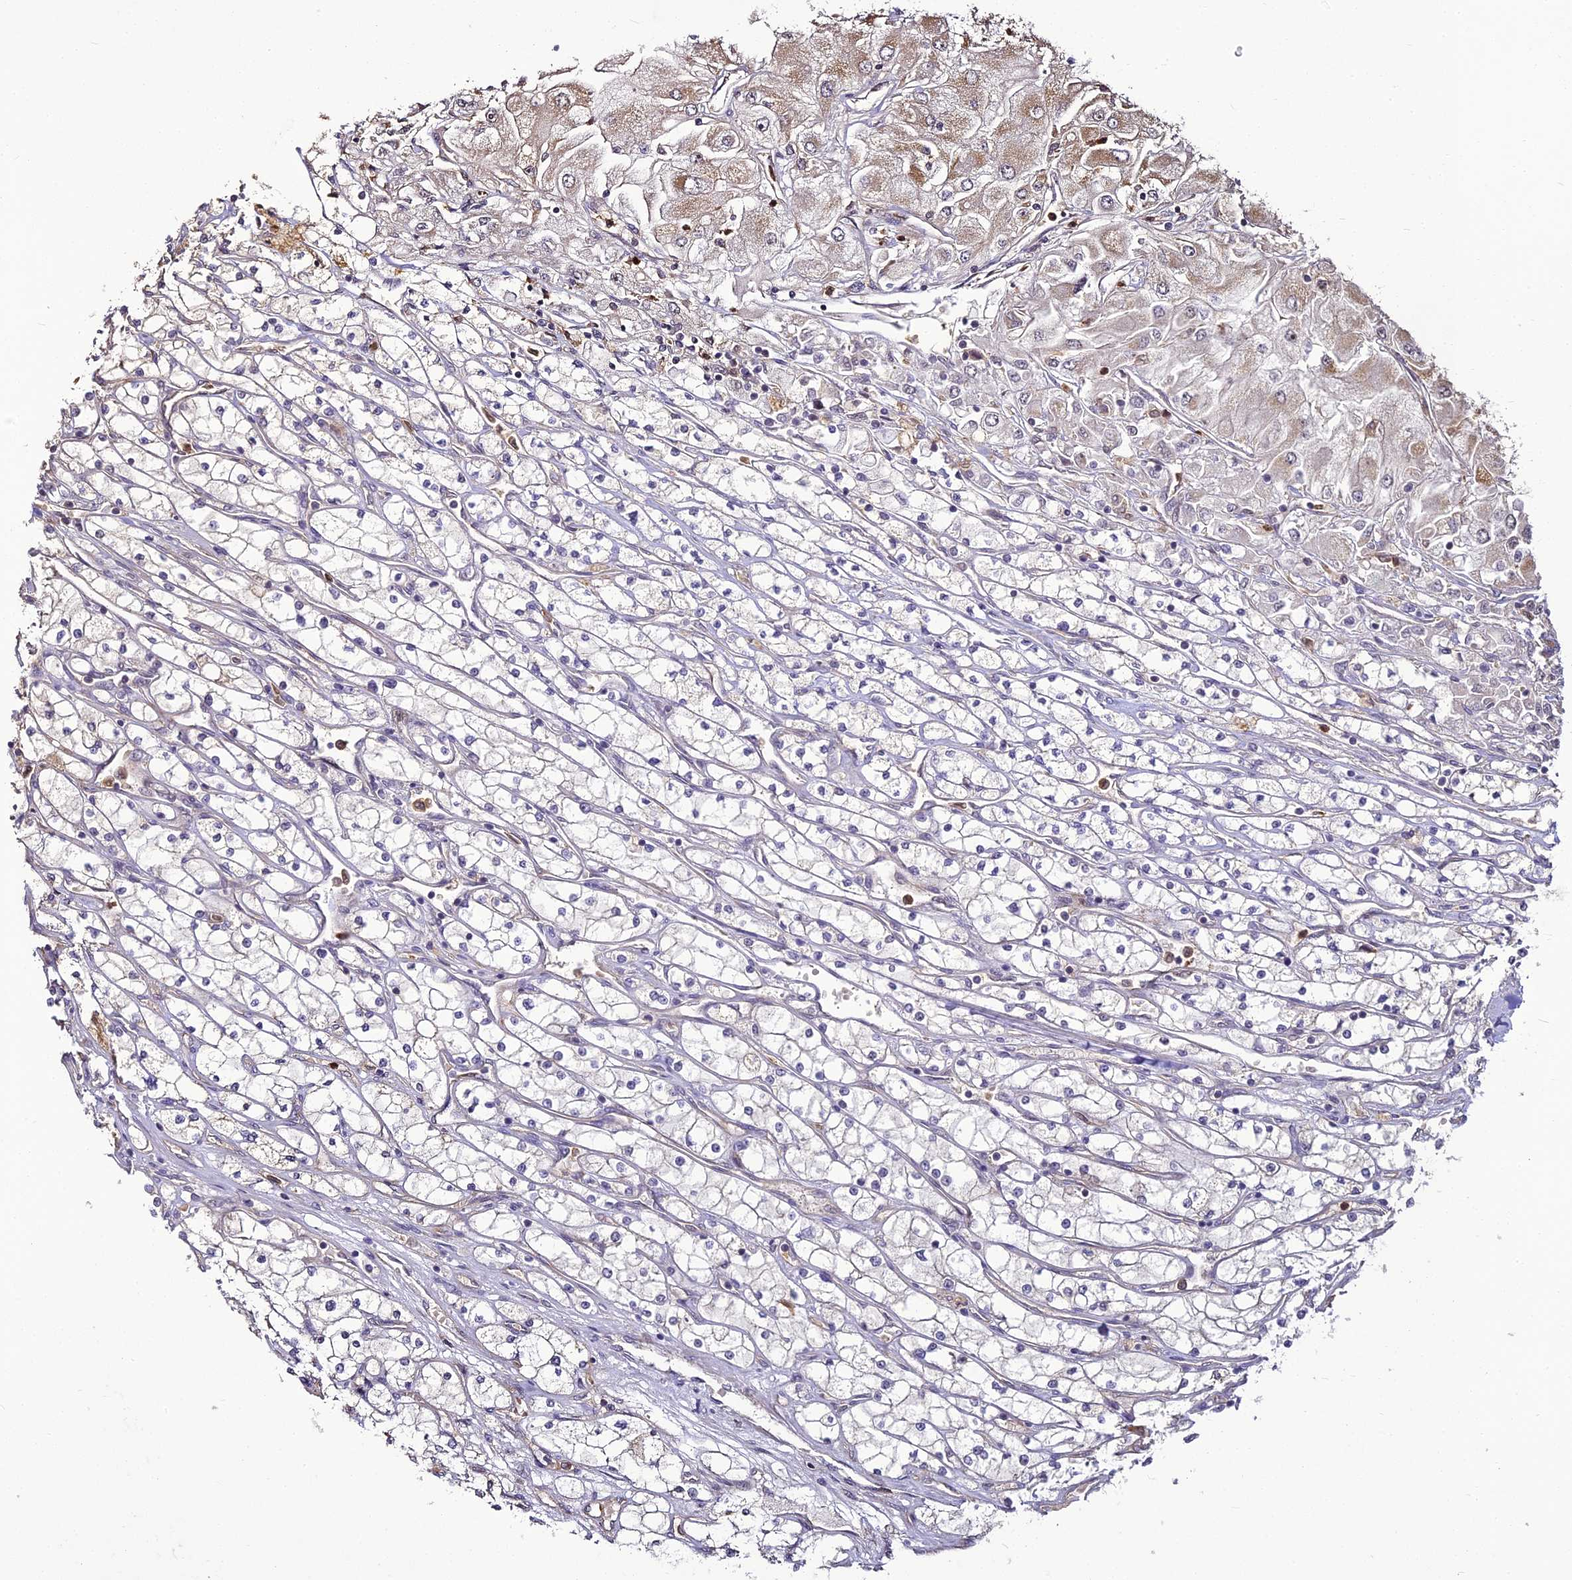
{"staining": {"intensity": "weak", "quantity": "<25%", "location": "cytoplasmic/membranous"}, "tissue": "renal cancer", "cell_type": "Tumor cells", "image_type": "cancer", "snomed": [{"axis": "morphology", "description": "Adenocarcinoma, NOS"}, {"axis": "topography", "description": "Kidney"}], "caption": "There is no significant positivity in tumor cells of renal cancer (adenocarcinoma).", "gene": "BCDIN3D", "patient": {"sex": "male", "age": 80}}